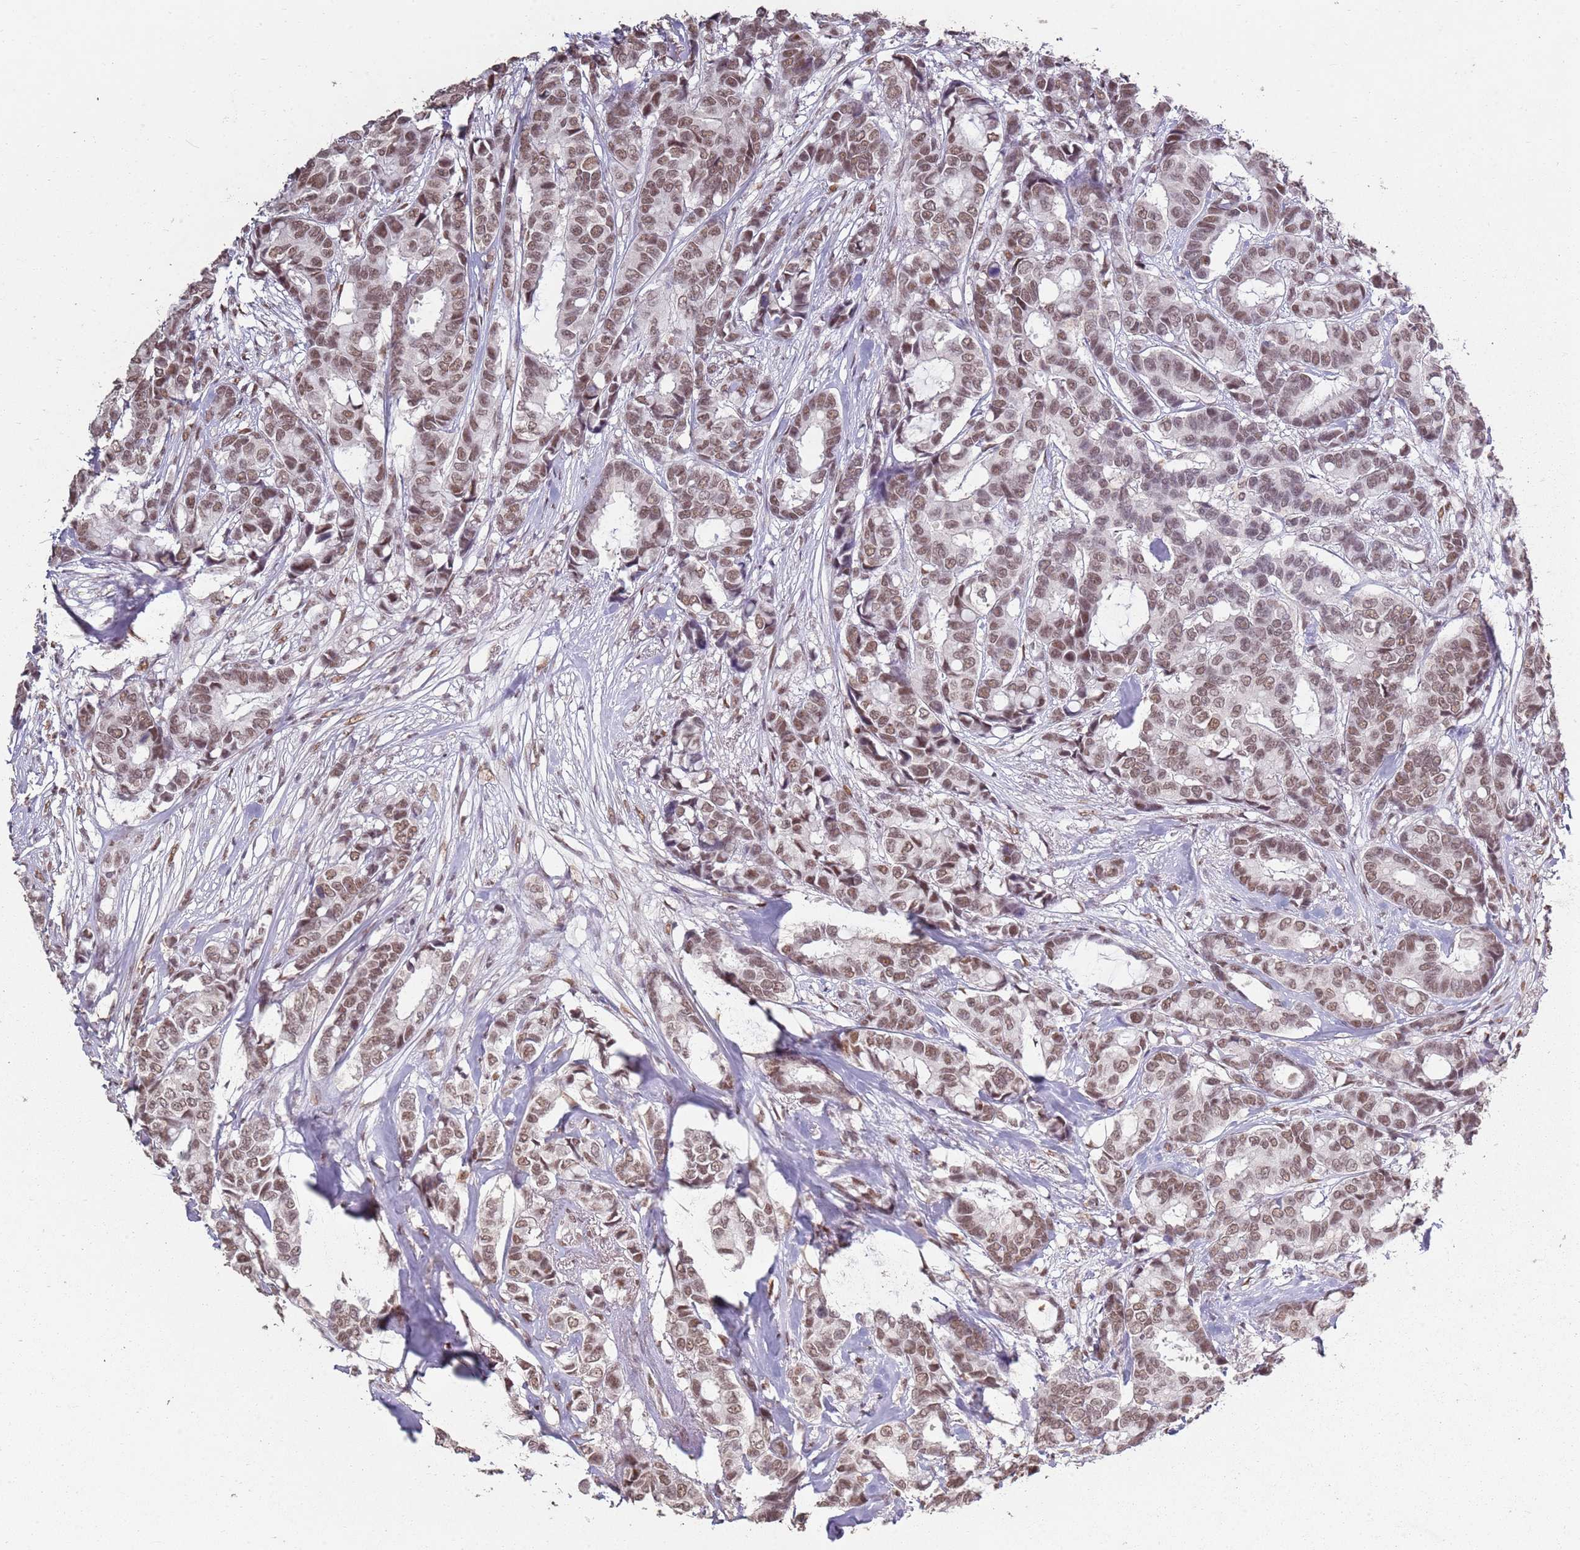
{"staining": {"intensity": "moderate", "quantity": ">75%", "location": "nuclear"}, "tissue": "breast cancer", "cell_type": "Tumor cells", "image_type": "cancer", "snomed": [{"axis": "morphology", "description": "Duct carcinoma"}, {"axis": "topography", "description": "Breast"}], "caption": "Human breast cancer (intraductal carcinoma) stained for a protein (brown) displays moderate nuclear positive expression in approximately >75% of tumor cells.", "gene": "ARL14EP", "patient": {"sex": "female", "age": 87}}